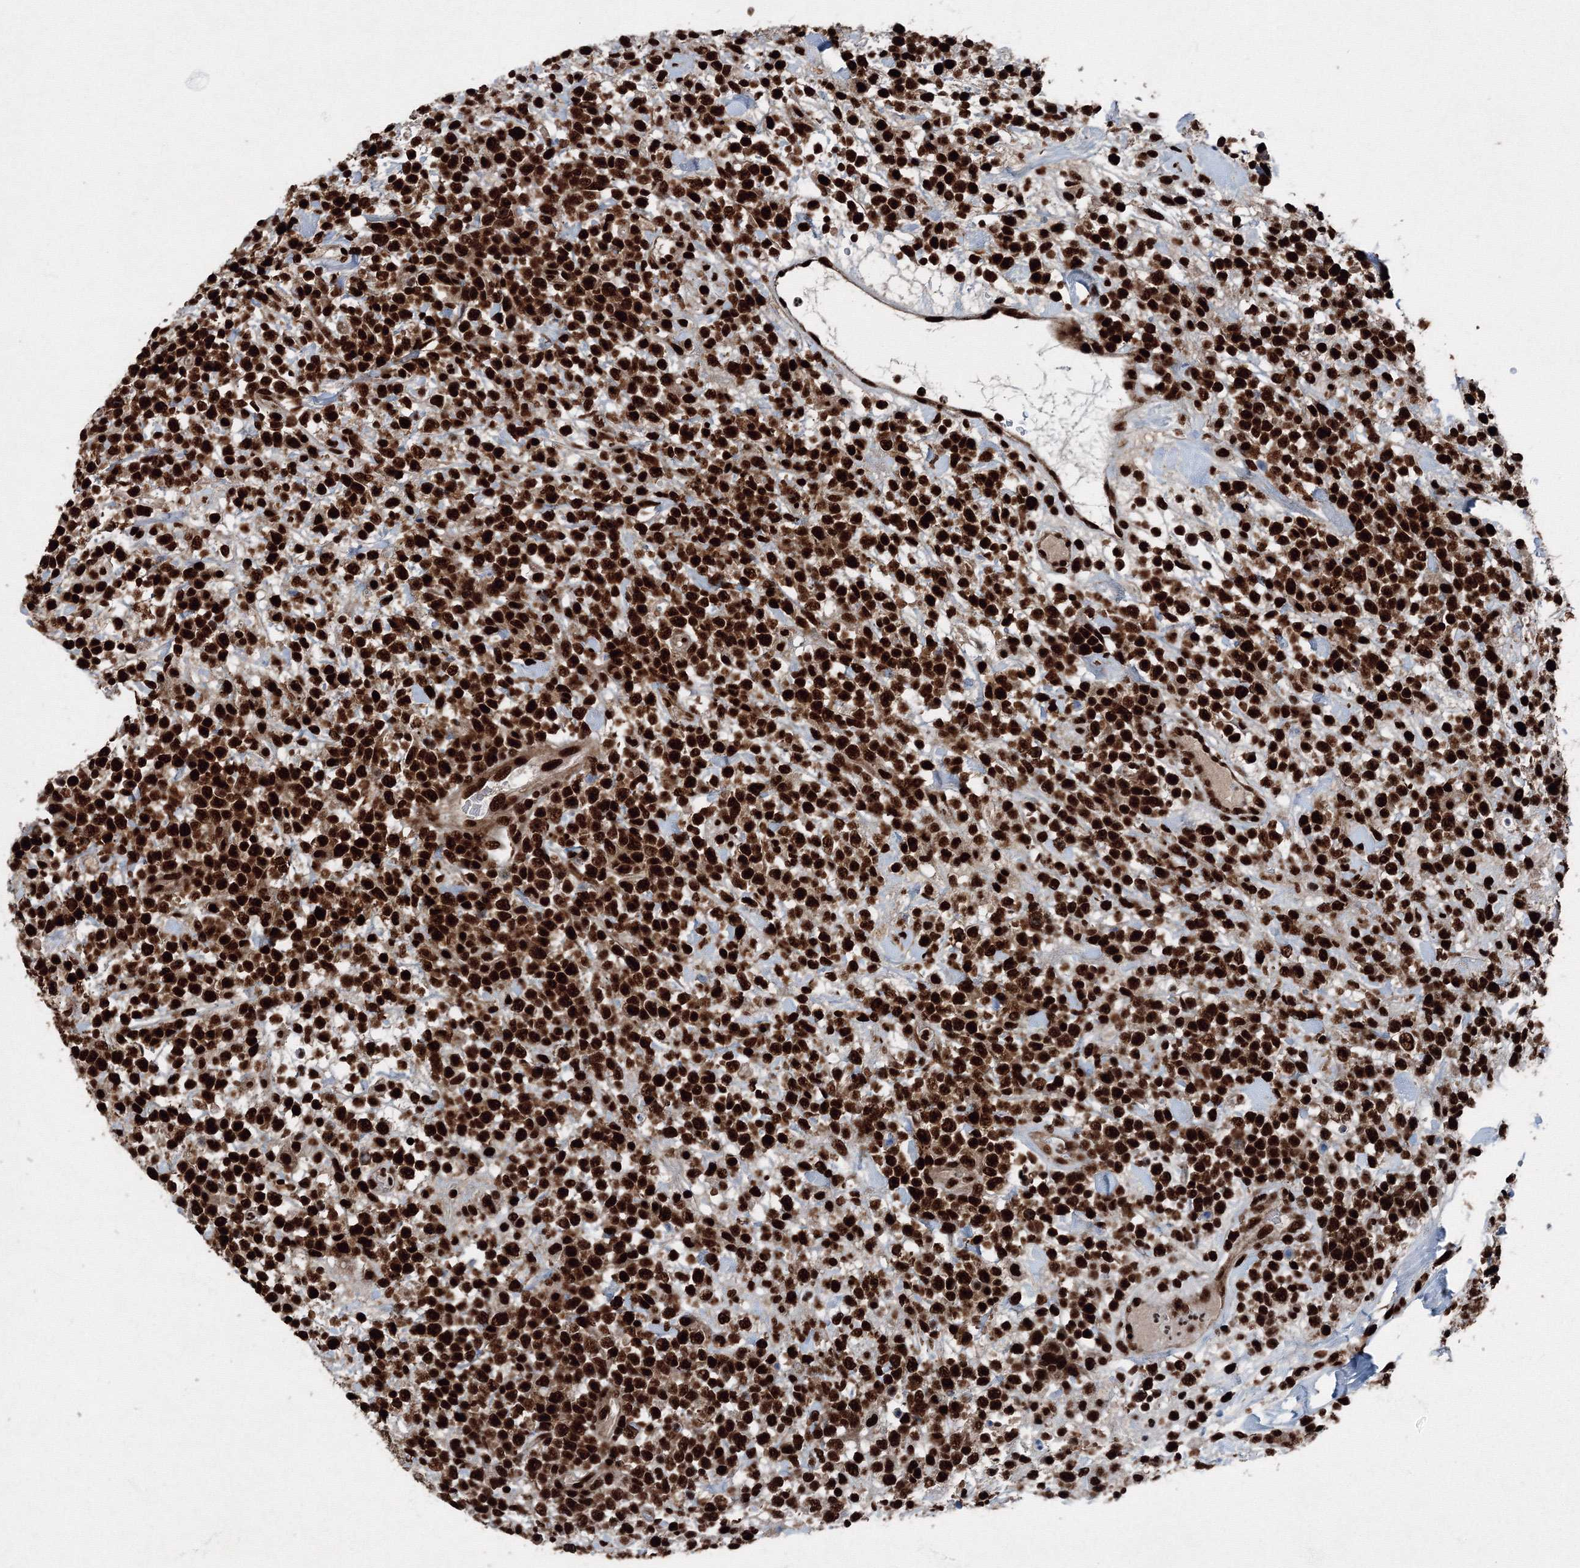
{"staining": {"intensity": "strong", "quantity": ">75%", "location": "nuclear"}, "tissue": "lymphoma", "cell_type": "Tumor cells", "image_type": "cancer", "snomed": [{"axis": "morphology", "description": "Malignant lymphoma, non-Hodgkin's type, High grade"}, {"axis": "topography", "description": "Colon"}], "caption": "About >75% of tumor cells in lymphoma exhibit strong nuclear protein expression as visualized by brown immunohistochemical staining.", "gene": "SNRPC", "patient": {"sex": "female", "age": 53}}